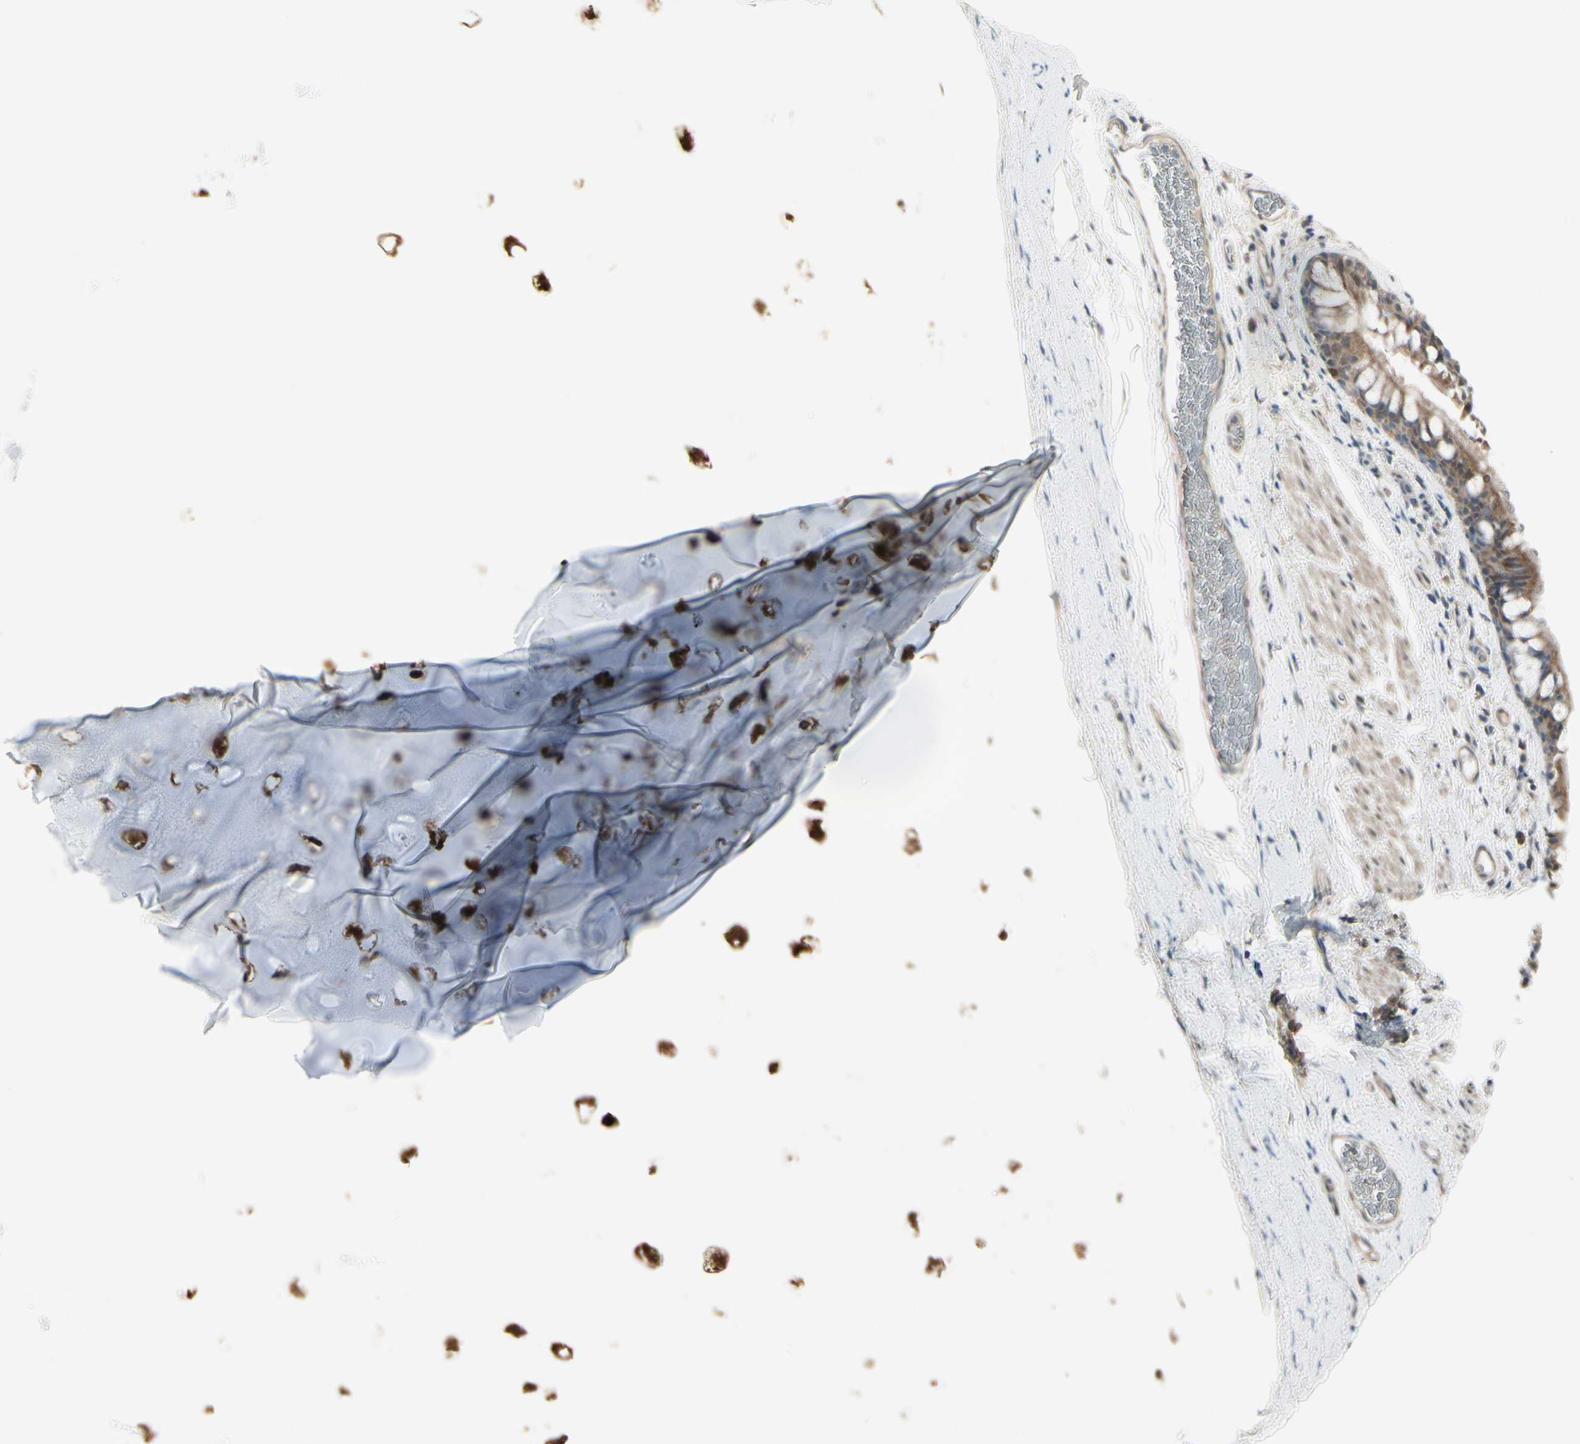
{"staining": {"intensity": "moderate", "quantity": "25%-75%", "location": "cytoplasmic/membranous"}, "tissue": "bronchus", "cell_type": "Respiratory epithelial cells", "image_type": "normal", "snomed": [{"axis": "morphology", "description": "Normal tissue, NOS"}, {"axis": "morphology", "description": "Malignant melanoma, Metastatic site"}, {"axis": "topography", "description": "Bronchus"}, {"axis": "topography", "description": "Lung"}], "caption": "Immunohistochemistry image of unremarkable bronchus: bronchus stained using immunohistochemistry (IHC) displays medium levels of moderate protein expression localized specifically in the cytoplasmic/membranous of respiratory epithelial cells, appearing as a cytoplasmic/membranous brown color.", "gene": "NAXD", "patient": {"sex": "male", "age": 64}}